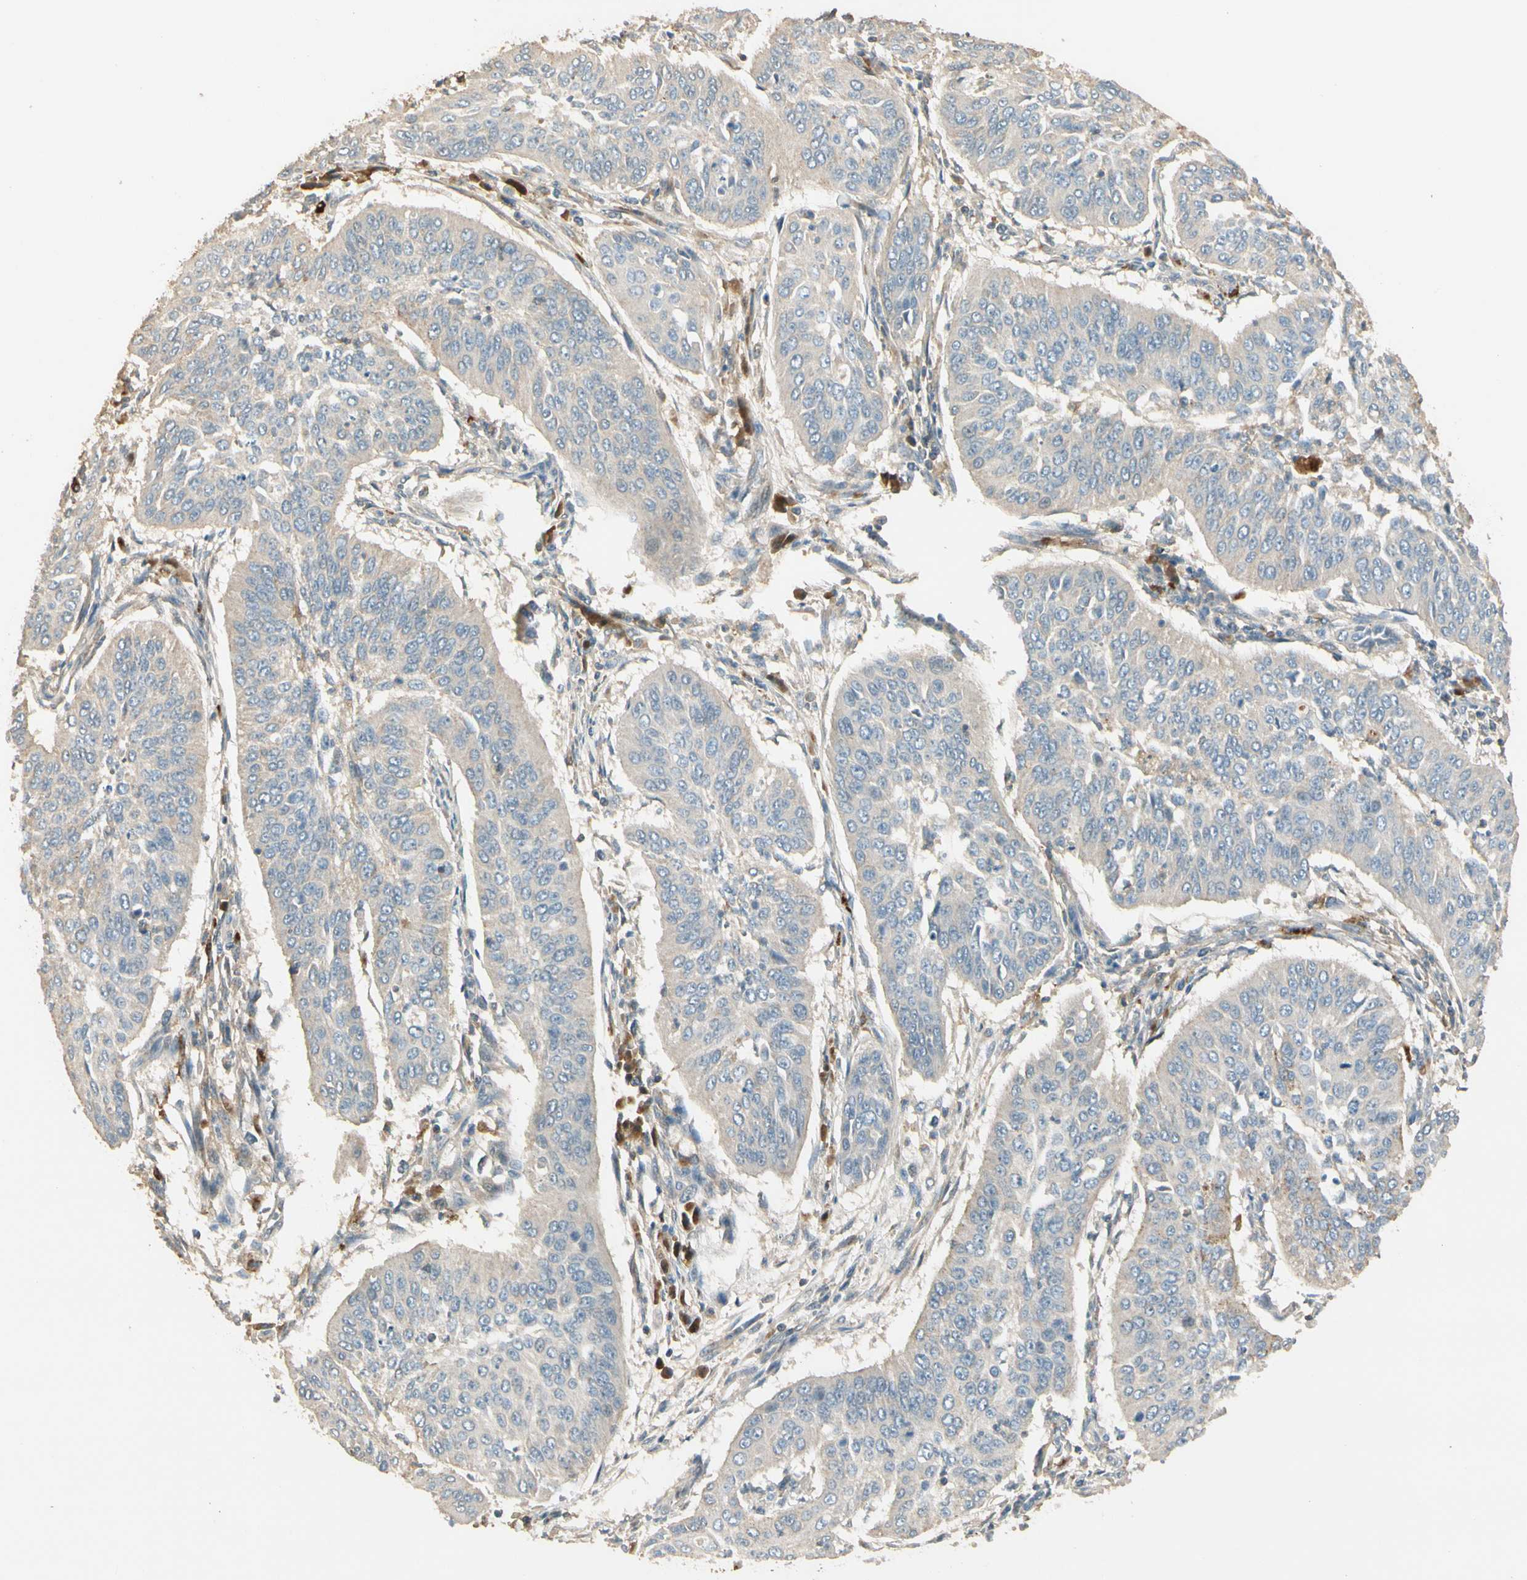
{"staining": {"intensity": "weak", "quantity": "25%-75%", "location": "cytoplasmic/membranous"}, "tissue": "cervical cancer", "cell_type": "Tumor cells", "image_type": "cancer", "snomed": [{"axis": "morphology", "description": "Normal tissue, NOS"}, {"axis": "morphology", "description": "Squamous cell carcinoma, NOS"}, {"axis": "topography", "description": "Cervix"}], "caption": "A low amount of weak cytoplasmic/membranous expression is identified in approximately 25%-75% of tumor cells in squamous cell carcinoma (cervical) tissue.", "gene": "PLXNA1", "patient": {"sex": "female", "age": 39}}